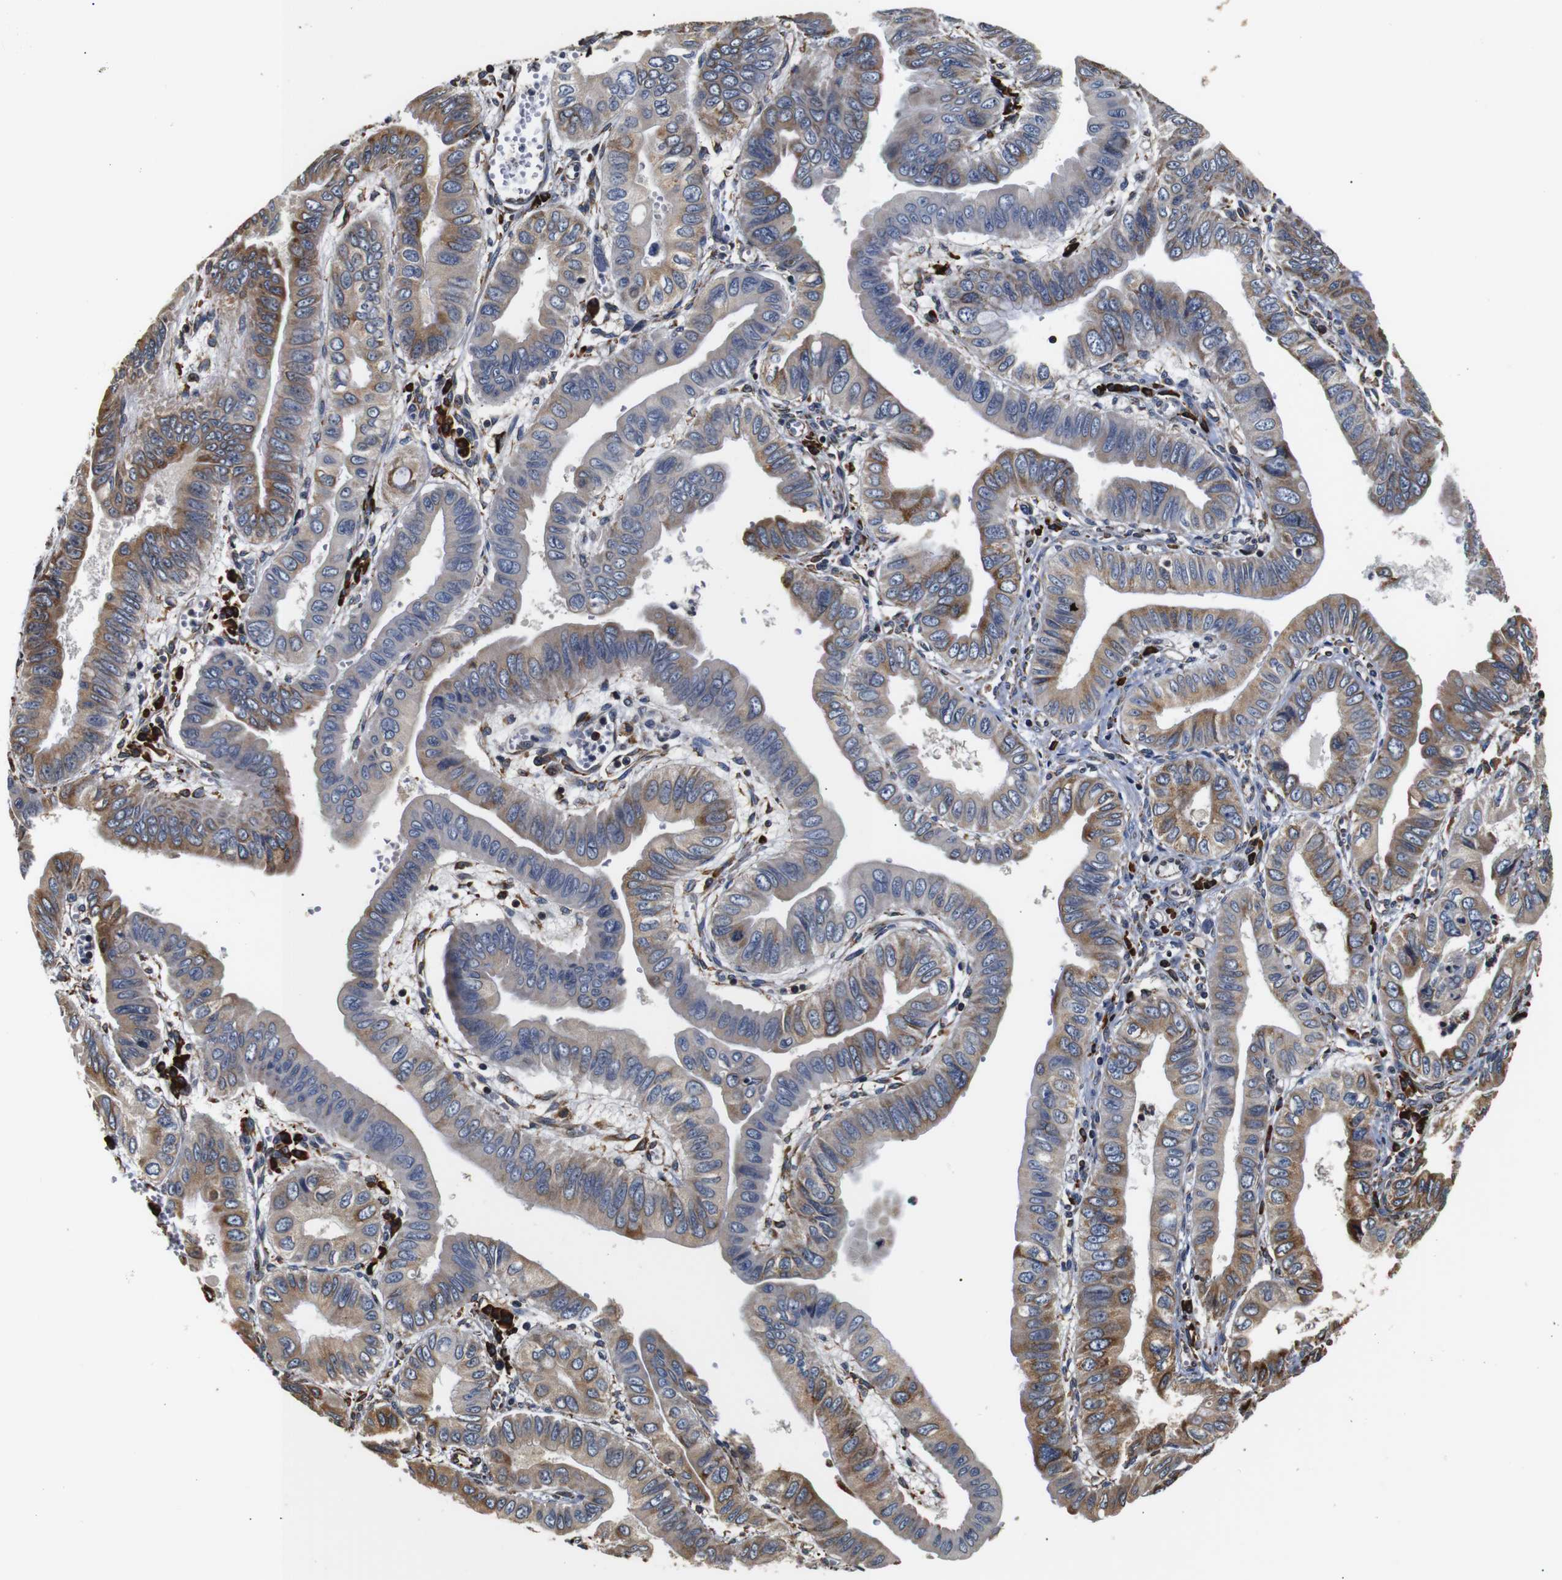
{"staining": {"intensity": "moderate", "quantity": "25%-75%", "location": "cytoplasmic/membranous"}, "tissue": "pancreatic cancer", "cell_type": "Tumor cells", "image_type": "cancer", "snomed": [{"axis": "morphology", "description": "Normal tissue, NOS"}, {"axis": "topography", "description": "Lymph node"}], "caption": "Pancreatic cancer stained for a protein reveals moderate cytoplasmic/membranous positivity in tumor cells. (brown staining indicates protein expression, while blue staining denotes nuclei).", "gene": "HHIP", "patient": {"sex": "male", "age": 50}}